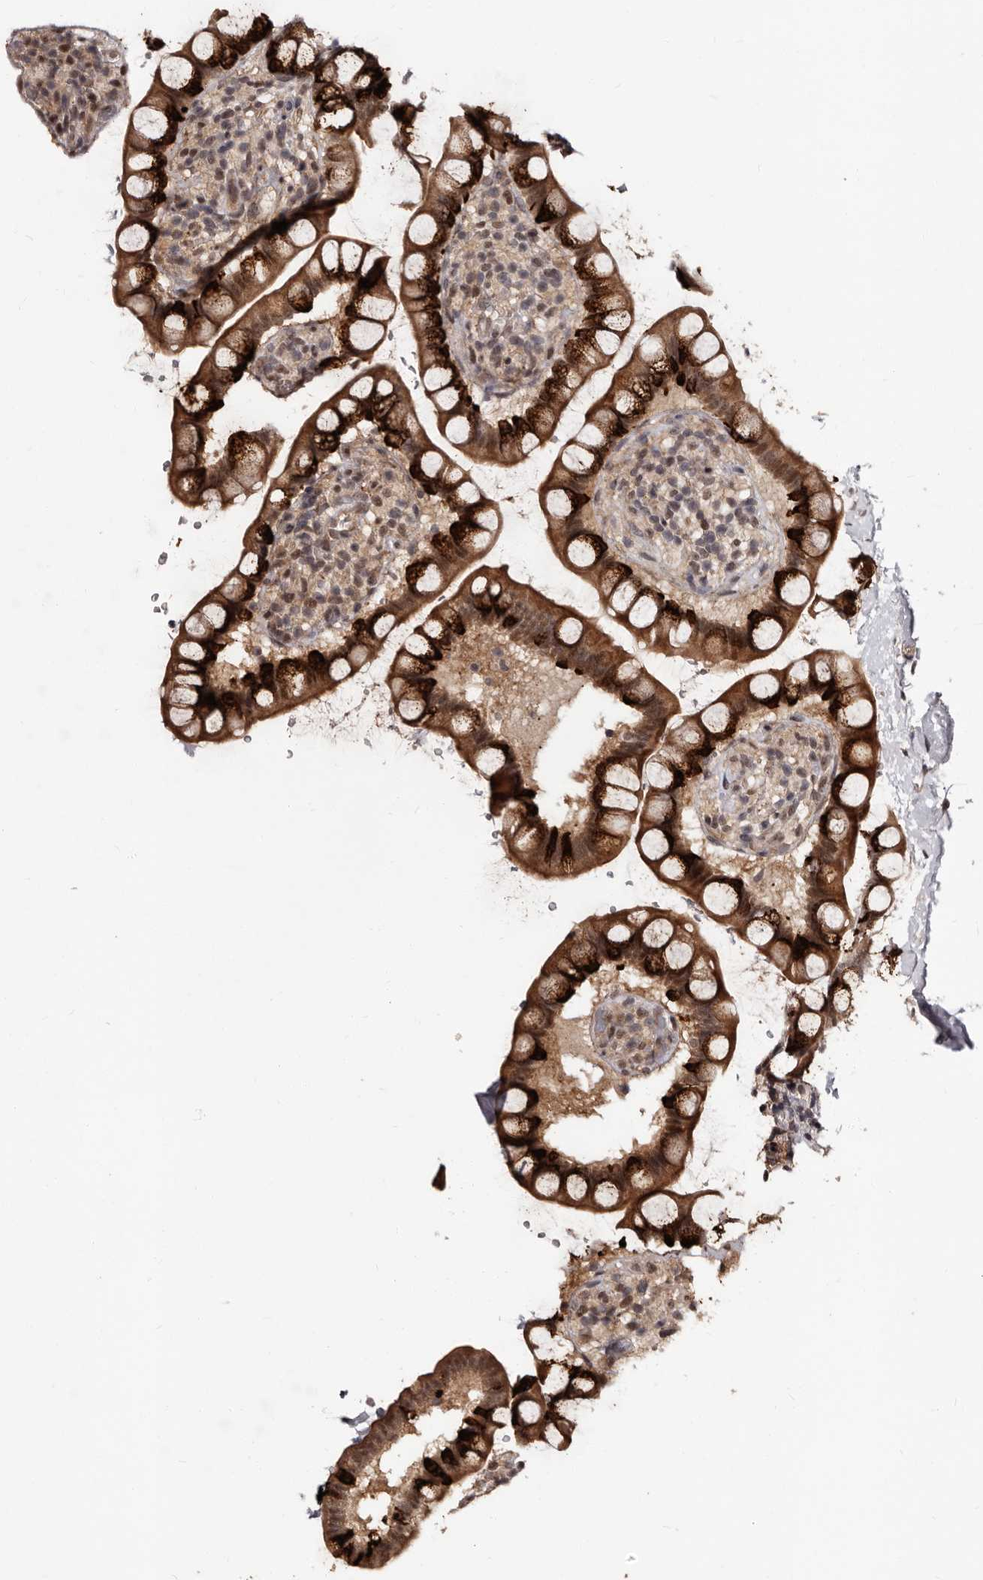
{"staining": {"intensity": "strong", "quantity": ">75%", "location": "cytoplasmic/membranous"}, "tissue": "small intestine", "cell_type": "Glandular cells", "image_type": "normal", "snomed": [{"axis": "morphology", "description": "Normal tissue, NOS"}, {"axis": "topography", "description": "Smooth muscle"}, {"axis": "topography", "description": "Small intestine"}], "caption": "Glandular cells display strong cytoplasmic/membranous positivity in about >75% of cells in unremarkable small intestine.", "gene": "TBC1D22B", "patient": {"sex": "female", "age": 84}}